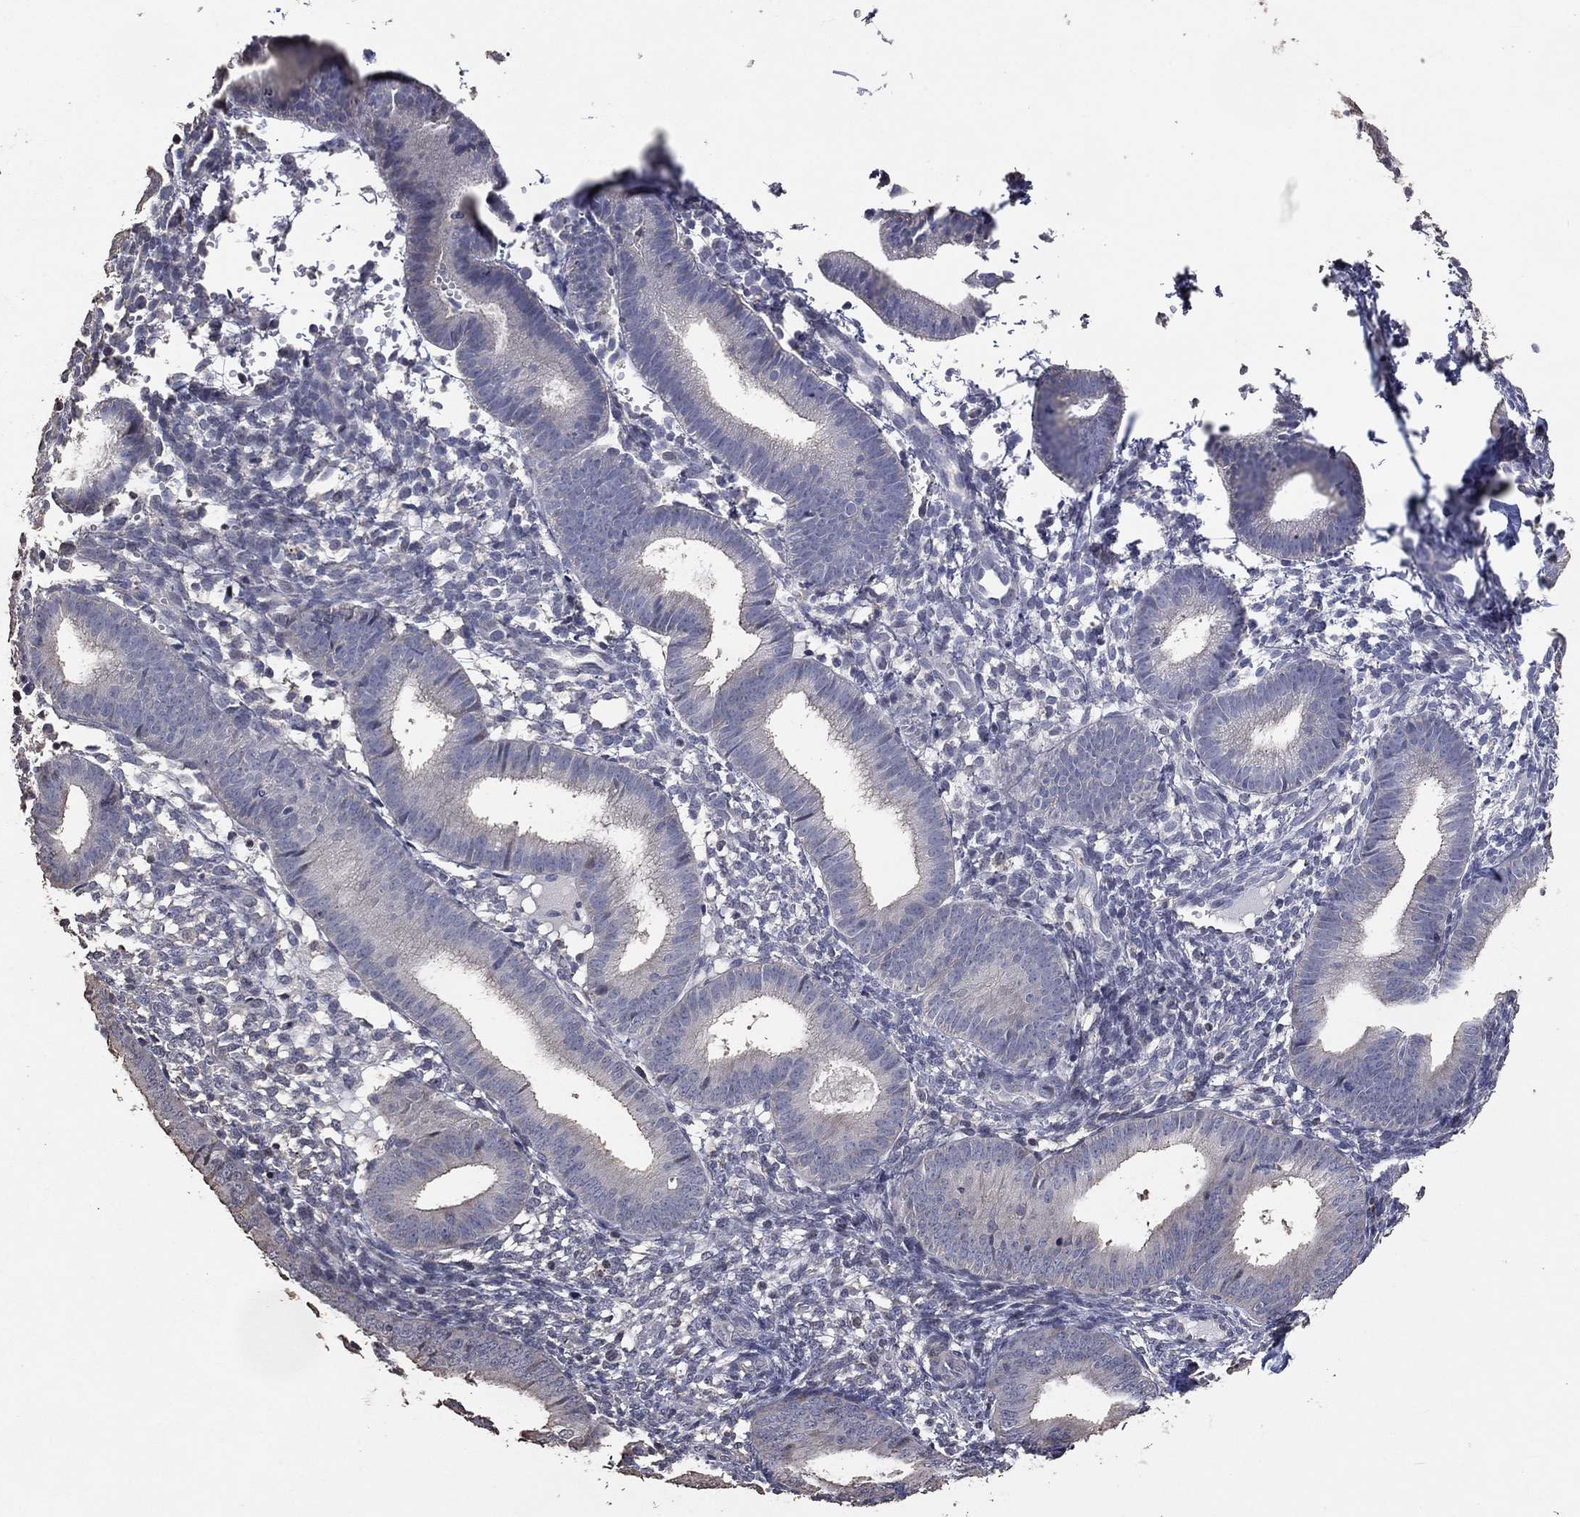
{"staining": {"intensity": "negative", "quantity": "none", "location": "none"}, "tissue": "endometrium", "cell_type": "Cells in endometrial stroma", "image_type": "normal", "snomed": [{"axis": "morphology", "description": "Normal tissue, NOS"}, {"axis": "topography", "description": "Endometrium"}], "caption": "High power microscopy image of an immunohistochemistry micrograph of normal endometrium, revealing no significant expression in cells in endometrial stroma. Nuclei are stained in blue.", "gene": "ADPRHL1", "patient": {"sex": "female", "age": 39}}